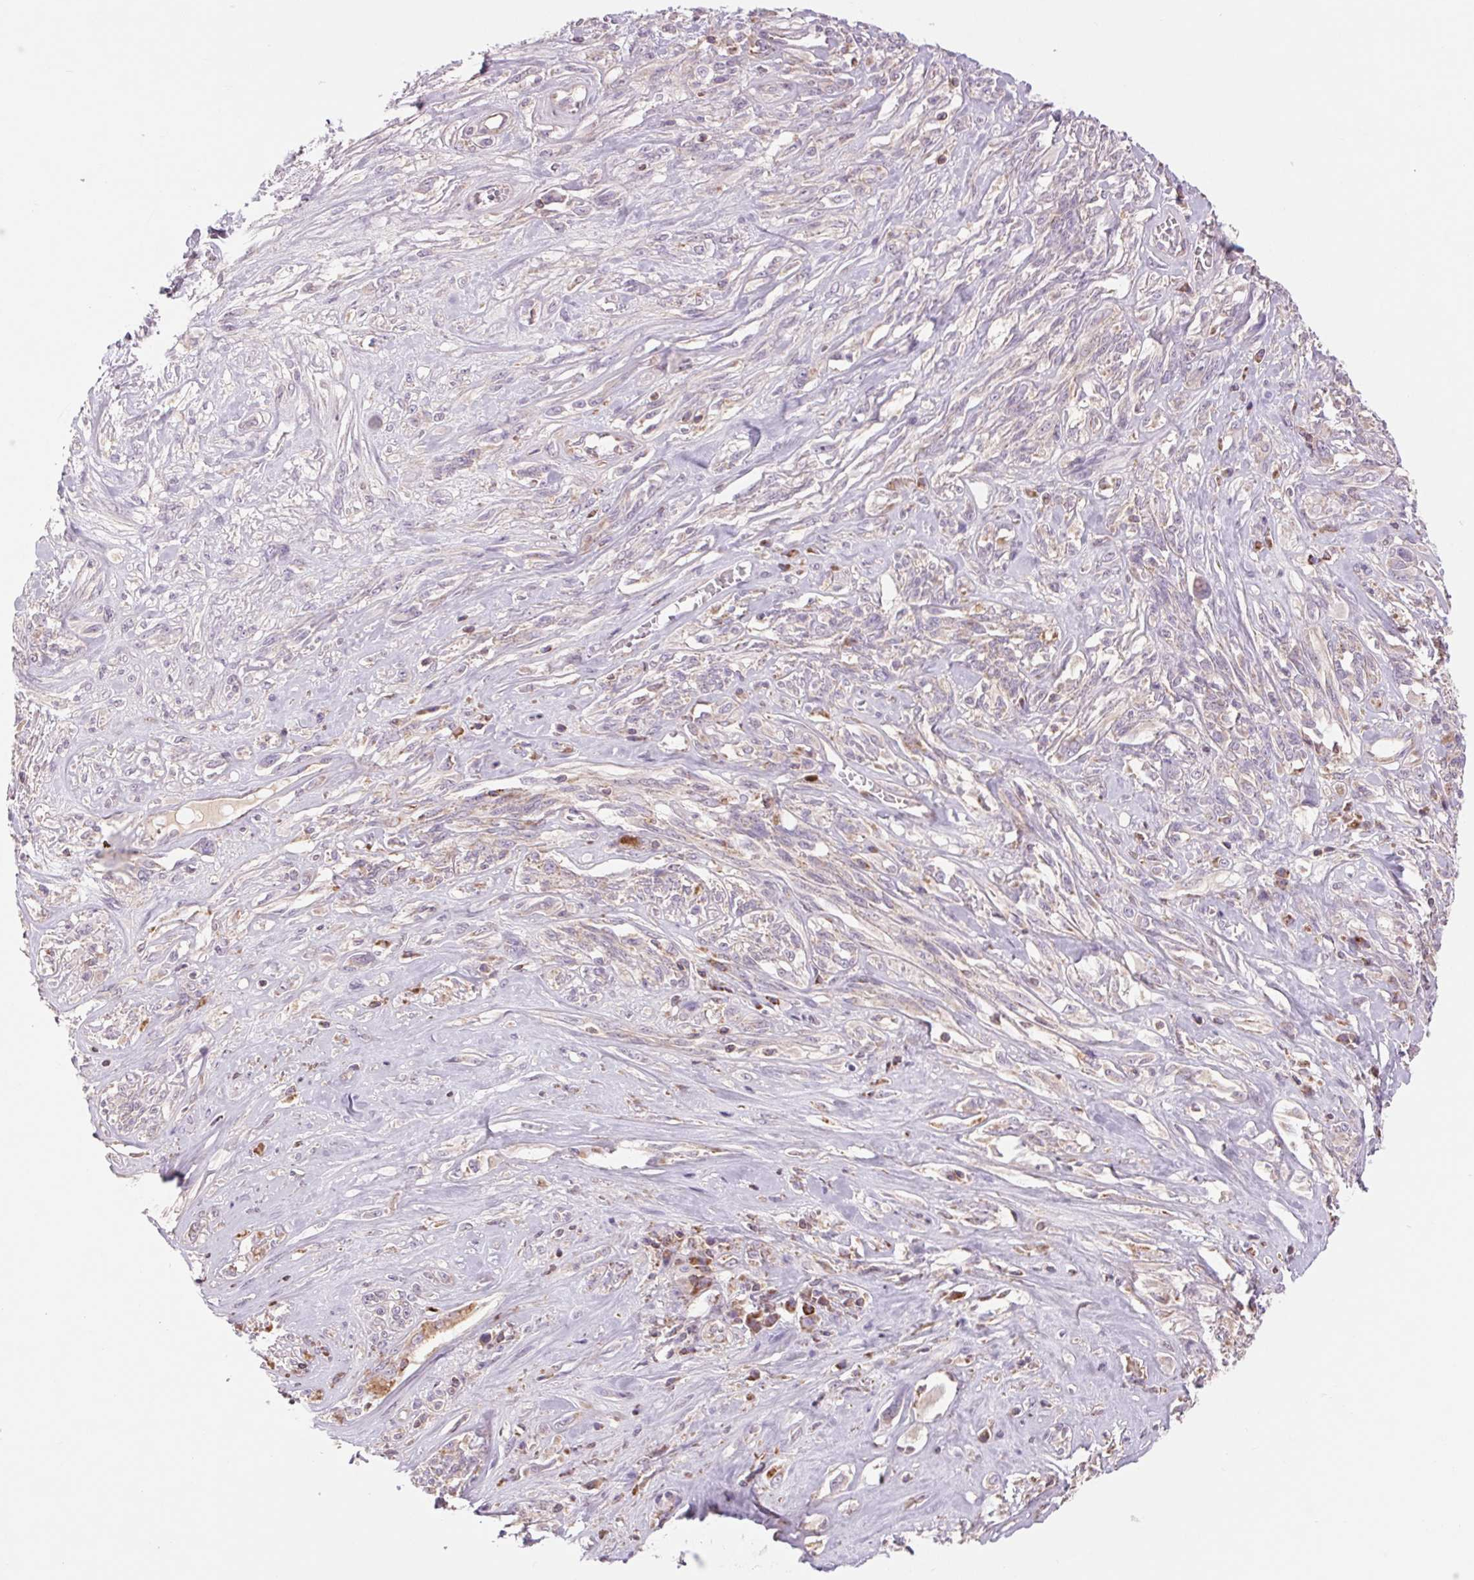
{"staining": {"intensity": "negative", "quantity": "none", "location": "none"}, "tissue": "melanoma", "cell_type": "Tumor cells", "image_type": "cancer", "snomed": [{"axis": "morphology", "description": "Malignant melanoma, NOS"}, {"axis": "topography", "description": "Skin"}], "caption": "Human melanoma stained for a protein using immunohistochemistry exhibits no positivity in tumor cells.", "gene": "COX6A1", "patient": {"sex": "female", "age": 91}}